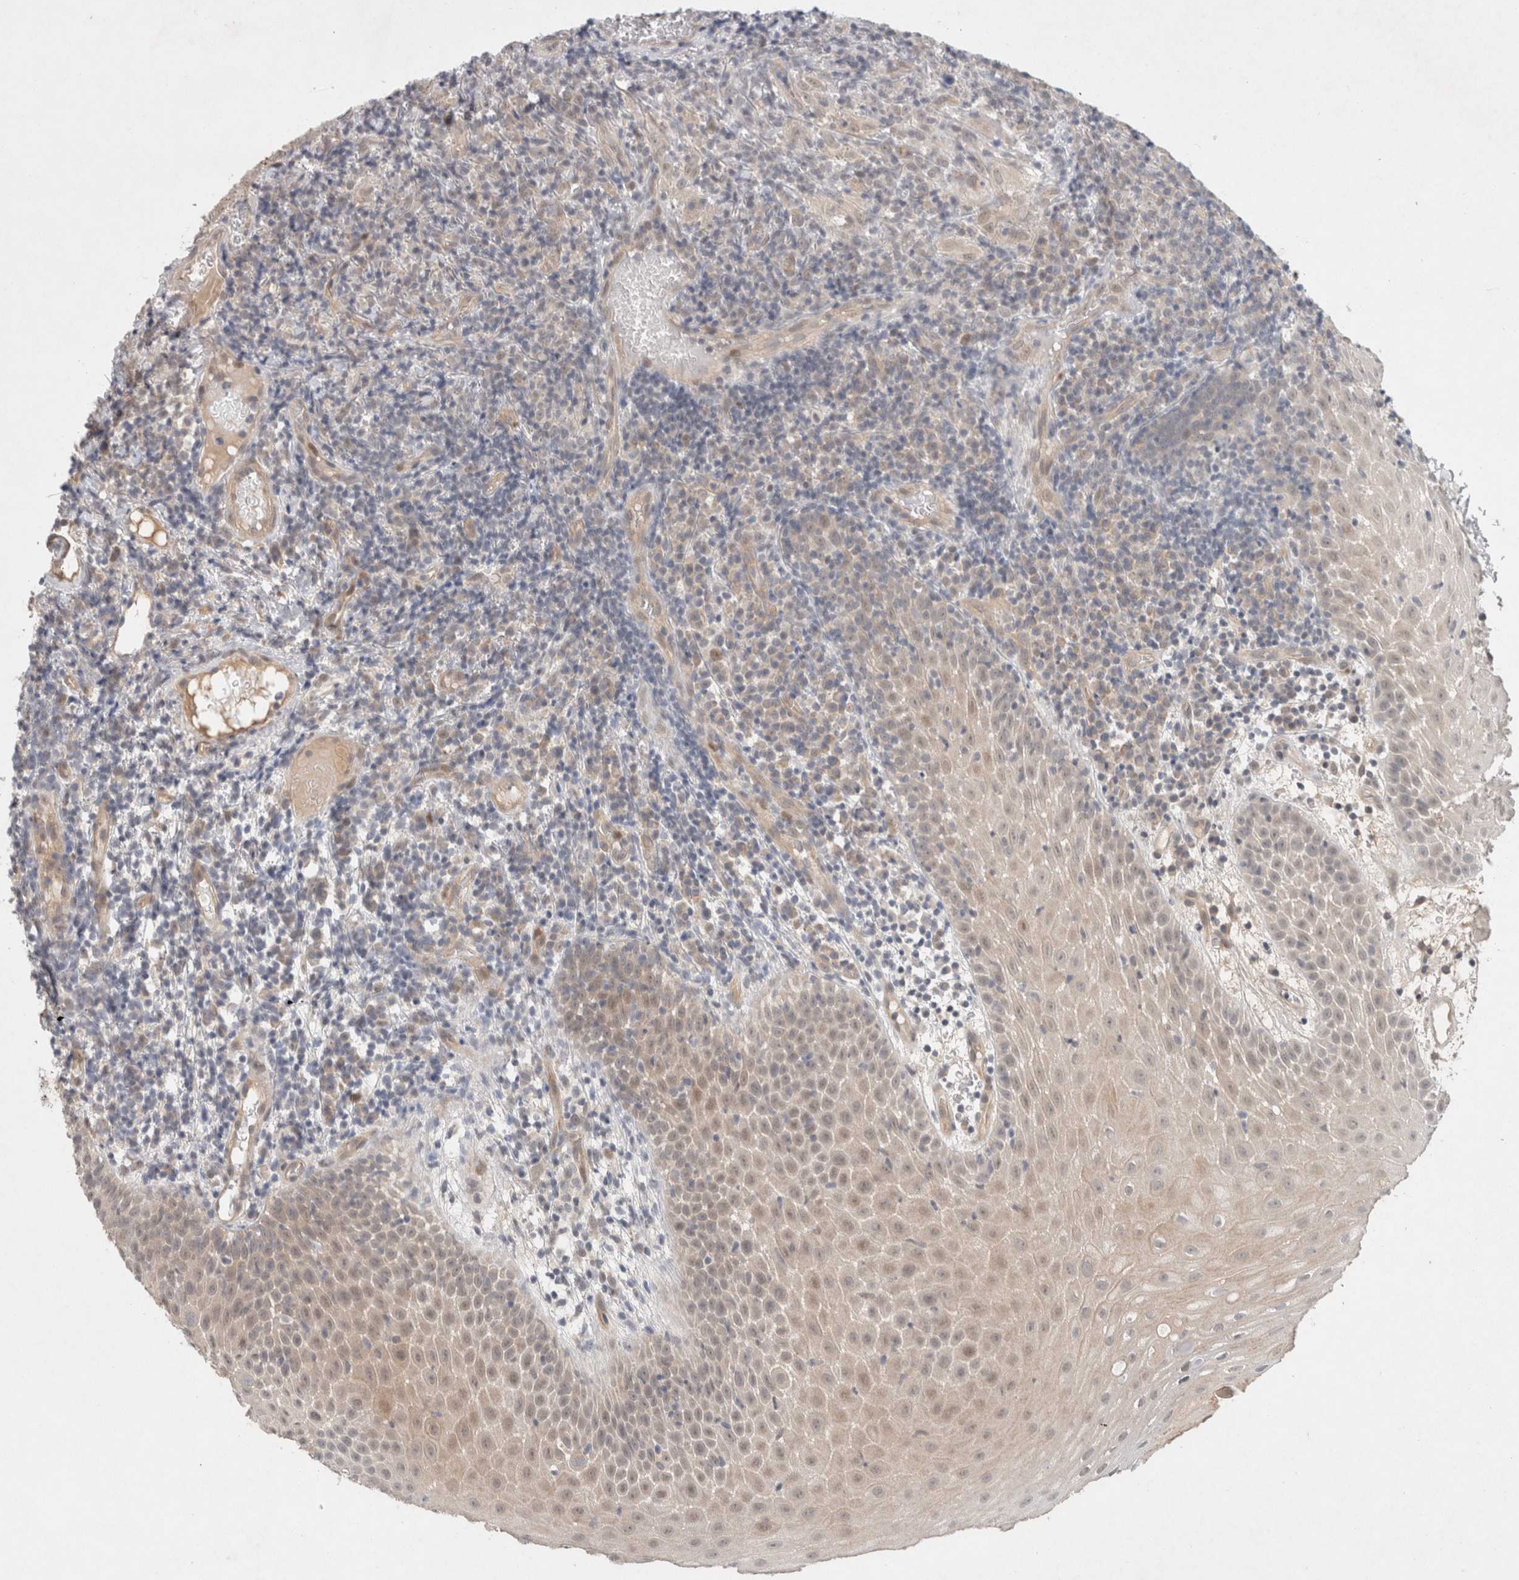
{"staining": {"intensity": "weak", "quantity": "25%-75%", "location": "cytoplasmic/membranous,nuclear"}, "tissue": "oral mucosa", "cell_type": "Squamous epithelial cells", "image_type": "normal", "snomed": [{"axis": "morphology", "description": "Normal tissue, NOS"}, {"axis": "topography", "description": "Oral tissue"}], "caption": "Benign oral mucosa demonstrates weak cytoplasmic/membranous,nuclear expression in about 25%-75% of squamous epithelial cells The protein is shown in brown color, while the nuclei are stained blue..", "gene": "RASAL2", "patient": {"sex": "male", "age": 60}}